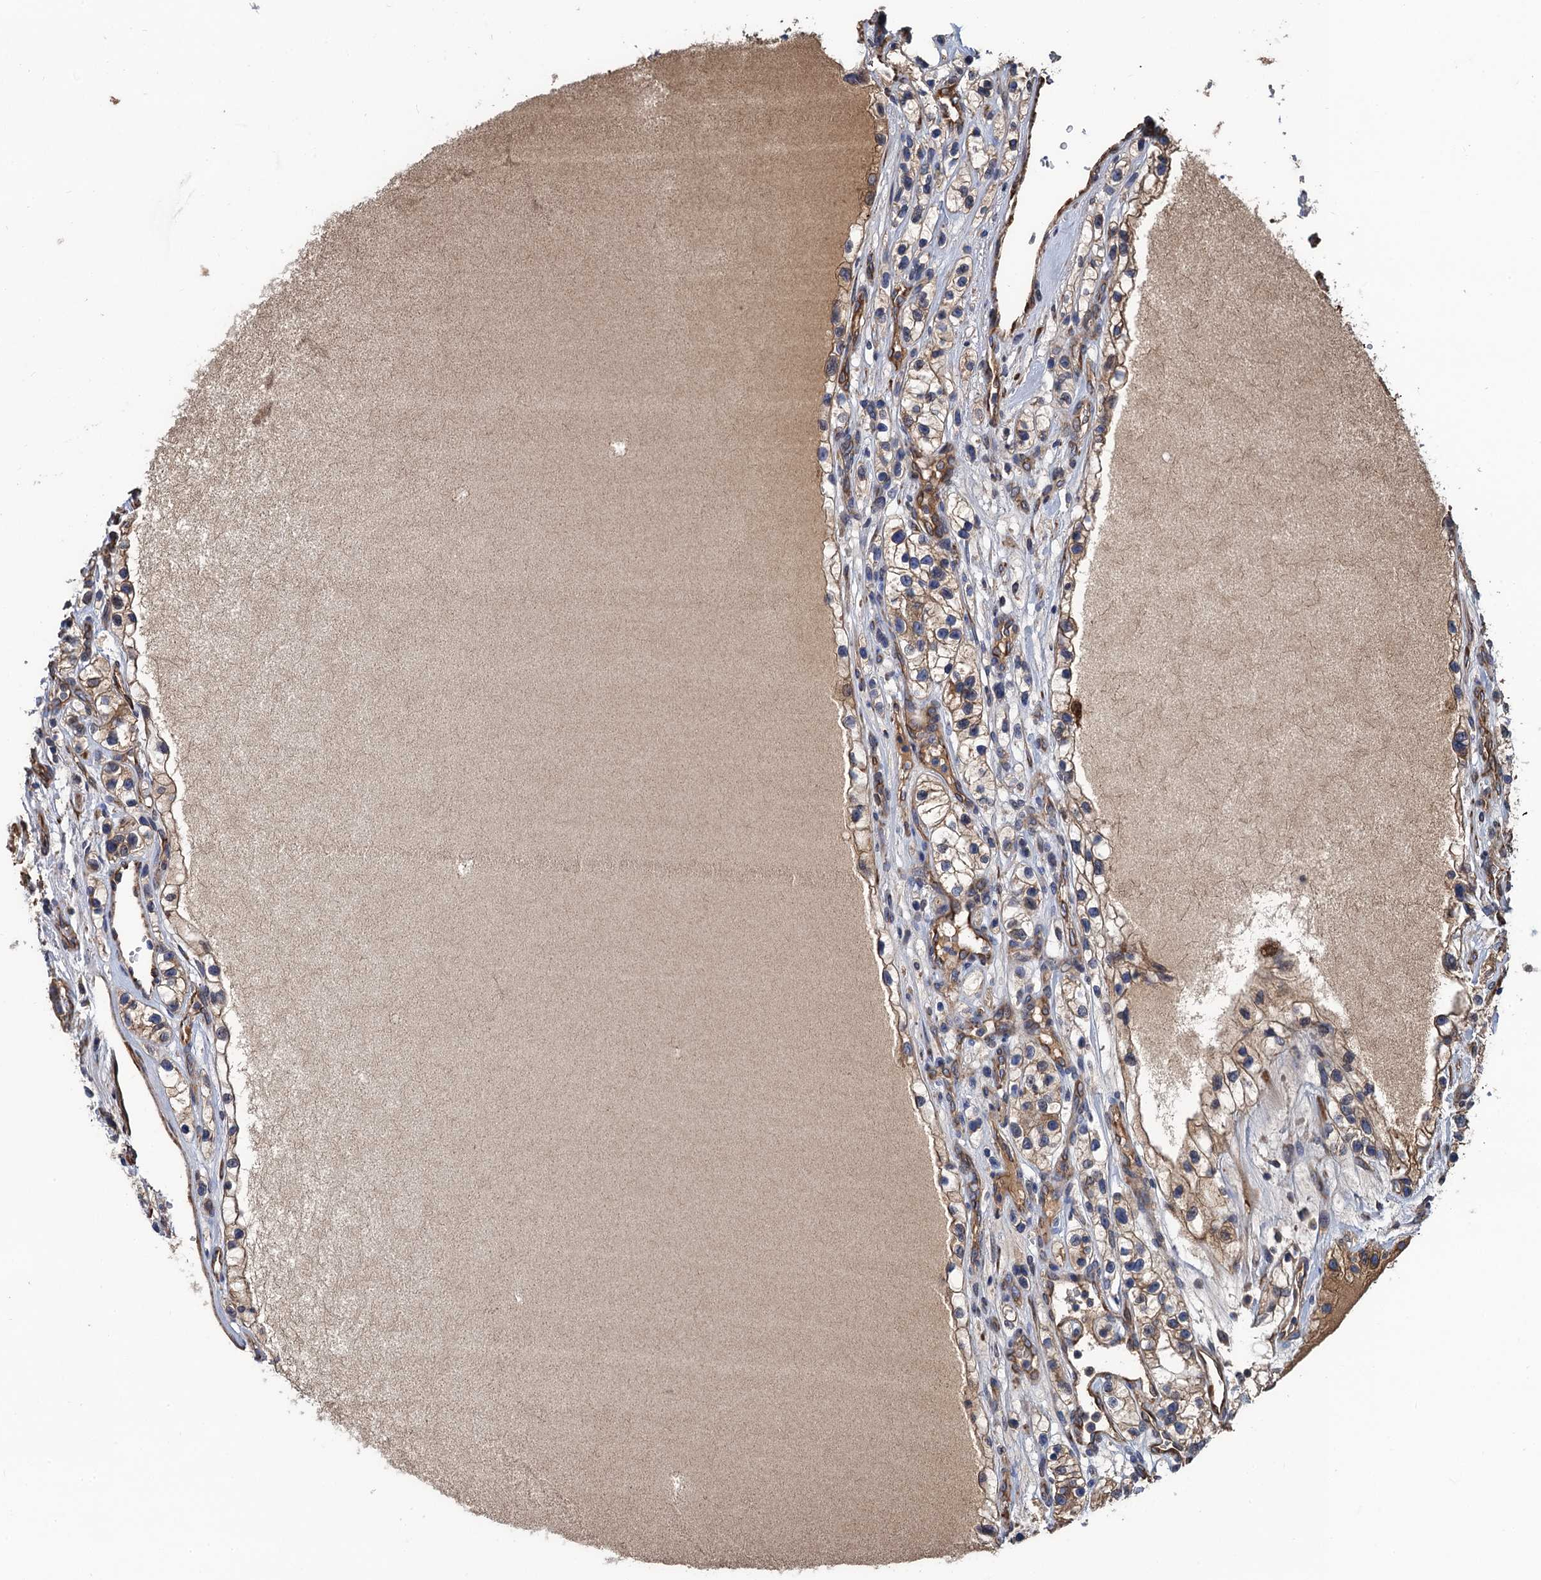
{"staining": {"intensity": "moderate", "quantity": "25%-75%", "location": "cytoplasmic/membranous"}, "tissue": "renal cancer", "cell_type": "Tumor cells", "image_type": "cancer", "snomed": [{"axis": "morphology", "description": "Adenocarcinoma, NOS"}, {"axis": "topography", "description": "Kidney"}], "caption": "This is a histology image of immunohistochemistry staining of adenocarcinoma (renal), which shows moderate expression in the cytoplasmic/membranous of tumor cells.", "gene": "CNNM1", "patient": {"sex": "female", "age": 57}}